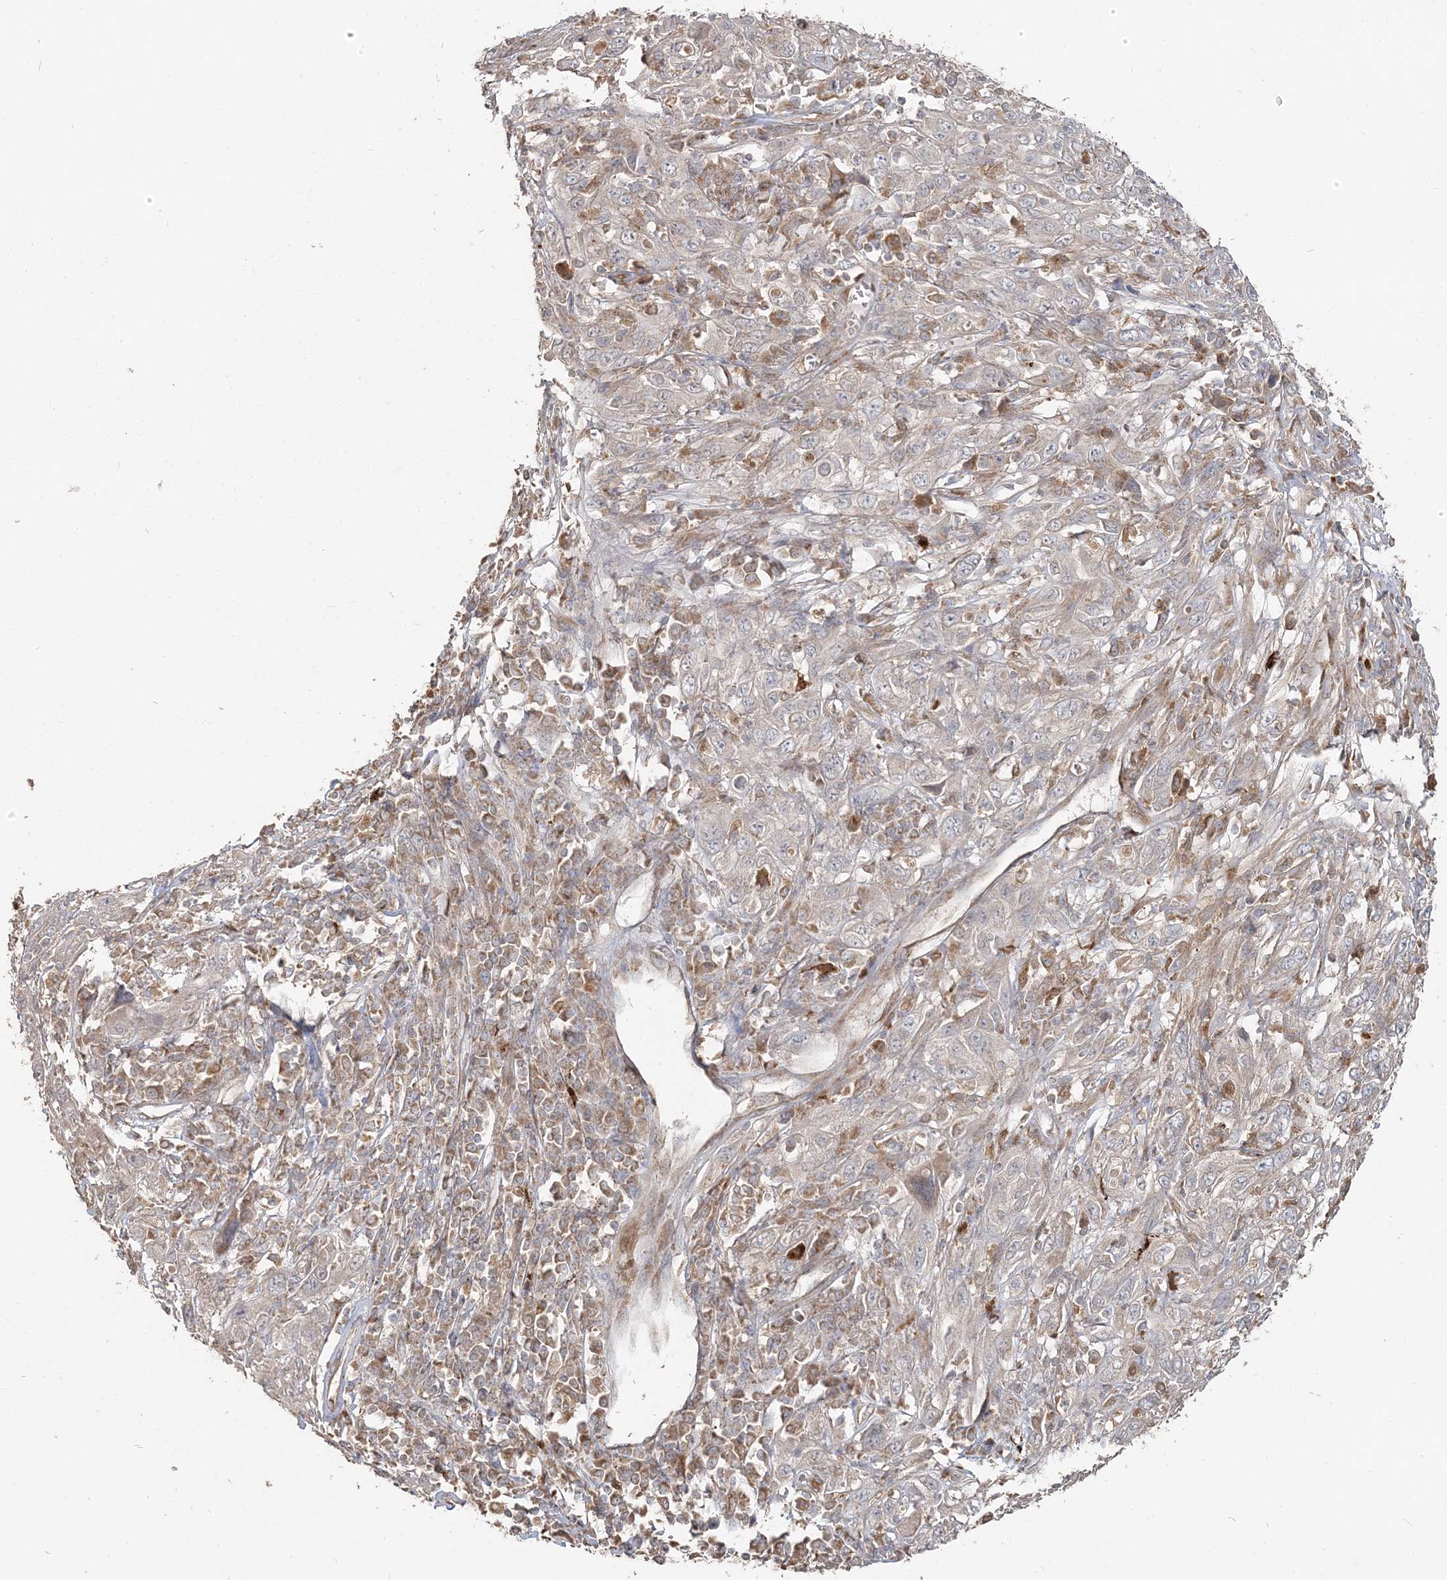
{"staining": {"intensity": "negative", "quantity": "none", "location": "none"}, "tissue": "cervical cancer", "cell_type": "Tumor cells", "image_type": "cancer", "snomed": [{"axis": "morphology", "description": "Squamous cell carcinoma, NOS"}, {"axis": "topography", "description": "Cervix"}], "caption": "IHC photomicrograph of cervical cancer stained for a protein (brown), which demonstrates no positivity in tumor cells.", "gene": "RAB14", "patient": {"sex": "female", "age": 46}}